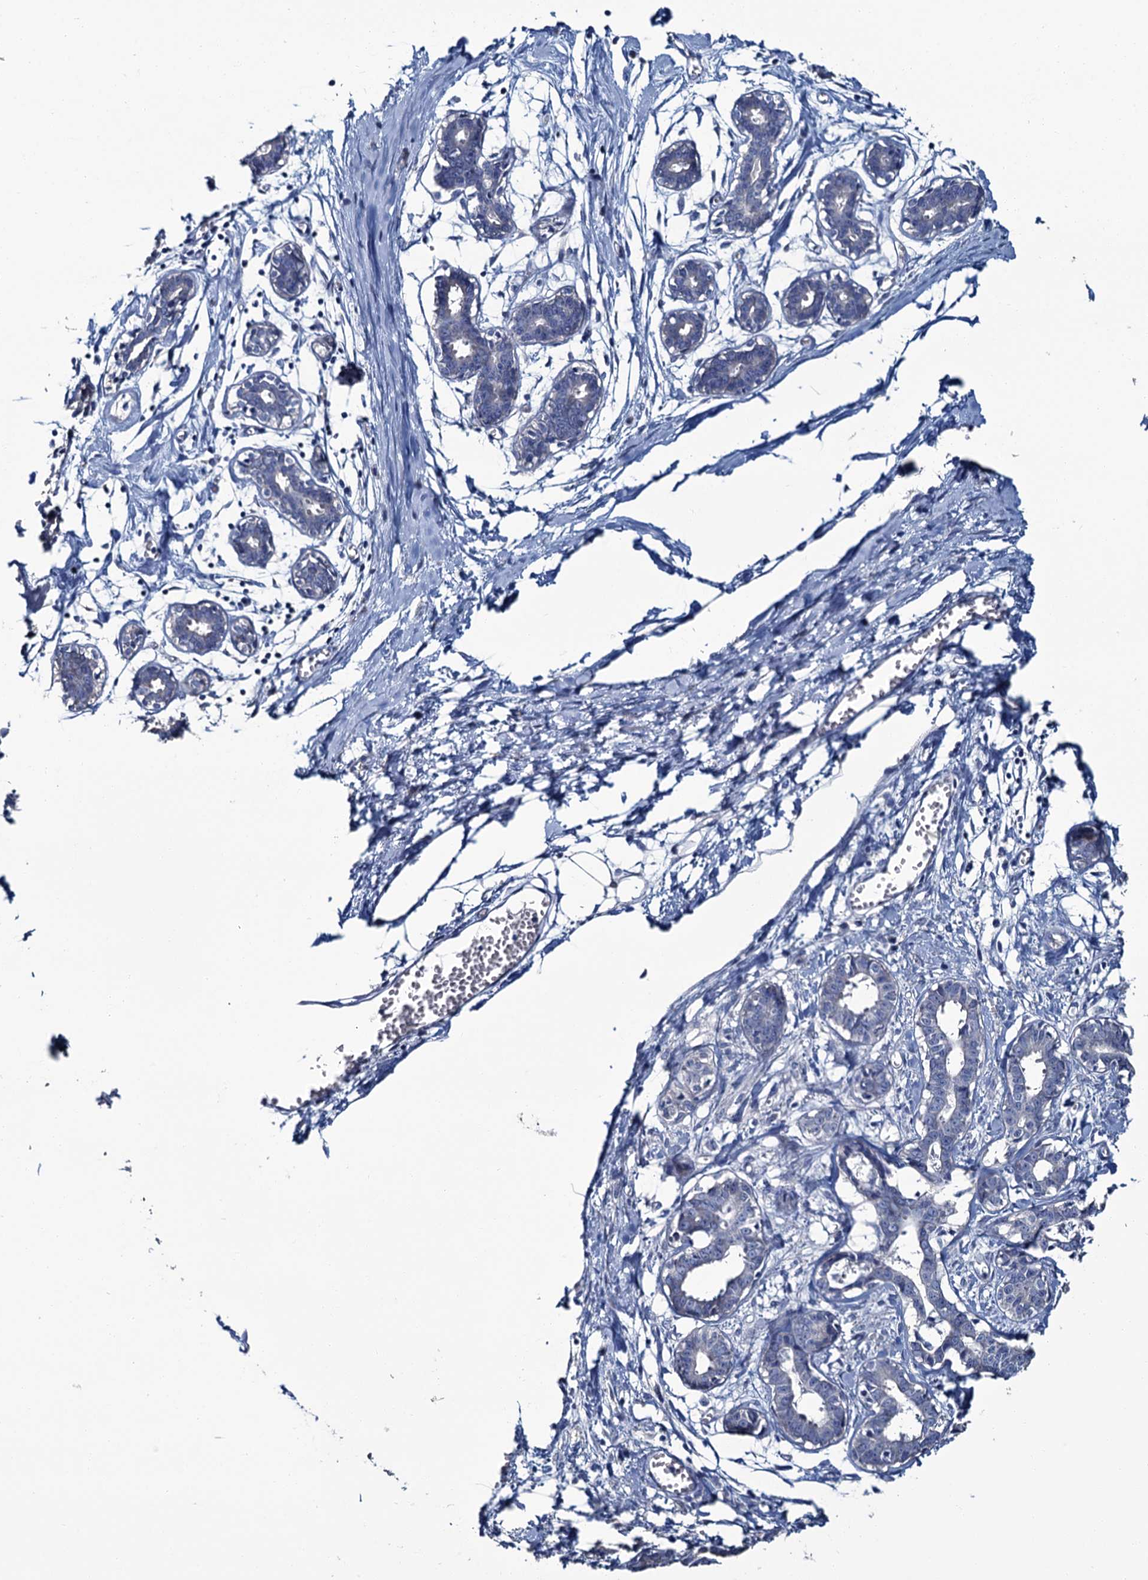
{"staining": {"intensity": "negative", "quantity": "none", "location": "none"}, "tissue": "breast", "cell_type": "Adipocytes", "image_type": "normal", "snomed": [{"axis": "morphology", "description": "Normal tissue, NOS"}, {"axis": "topography", "description": "Breast"}], "caption": "Adipocytes show no significant protein staining in unremarkable breast. (Stains: DAB (3,3'-diaminobenzidine) immunohistochemistry with hematoxylin counter stain, Microscopy: brightfield microscopy at high magnification).", "gene": "SNCB", "patient": {"sex": "female", "age": 27}}